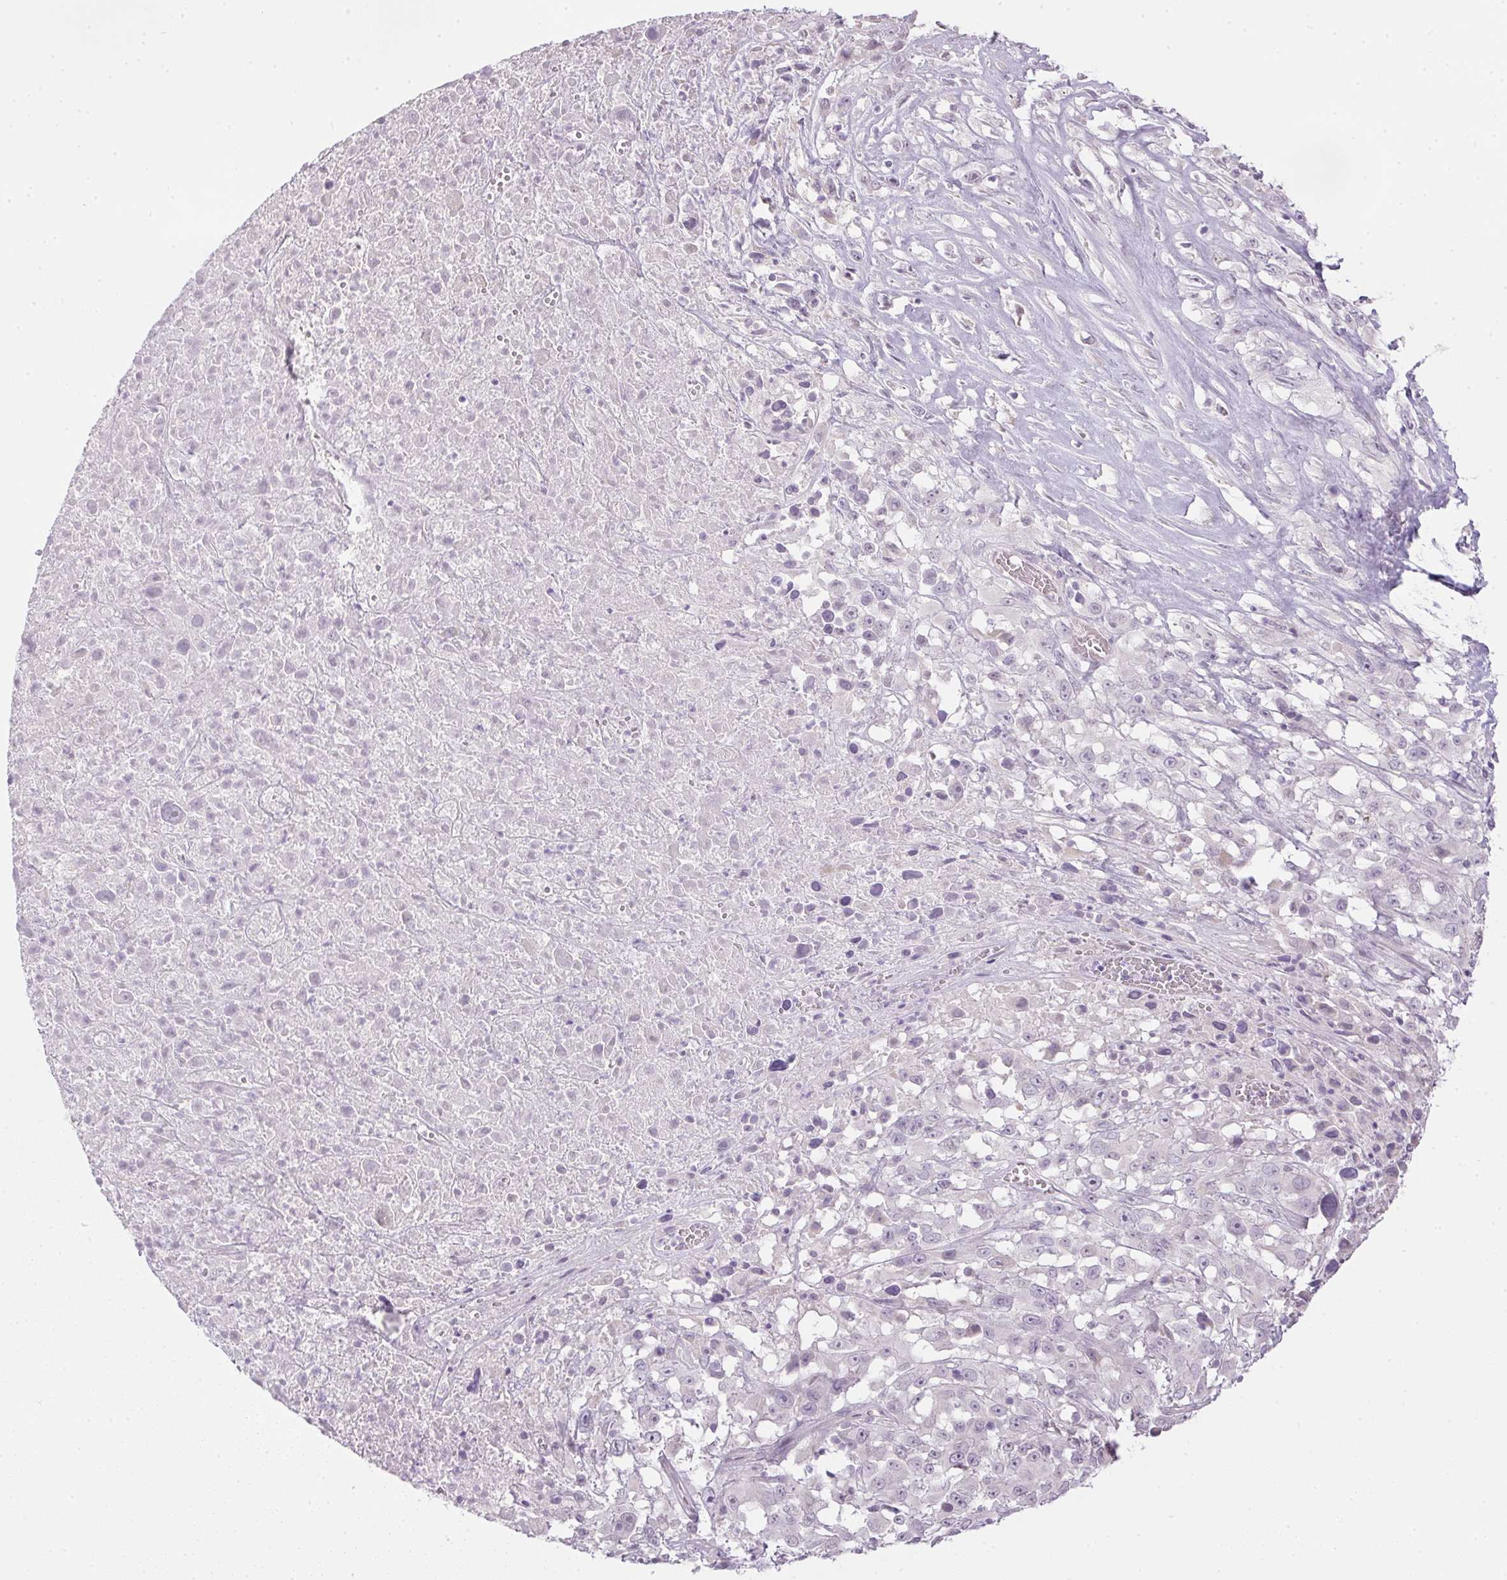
{"staining": {"intensity": "negative", "quantity": "none", "location": "none"}, "tissue": "melanoma", "cell_type": "Tumor cells", "image_type": "cancer", "snomed": [{"axis": "morphology", "description": "Malignant melanoma, Metastatic site"}, {"axis": "topography", "description": "Soft tissue"}], "caption": "This image is of melanoma stained with IHC to label a protein in brown with the nuclei are counter-stained blue. There is no expression in tumor cells. (Brightfield microscopy of DAB immunohistochemistry at high magnification).", "gene": "CTCFL", "patient": {"sex": "male", "age": 50}}